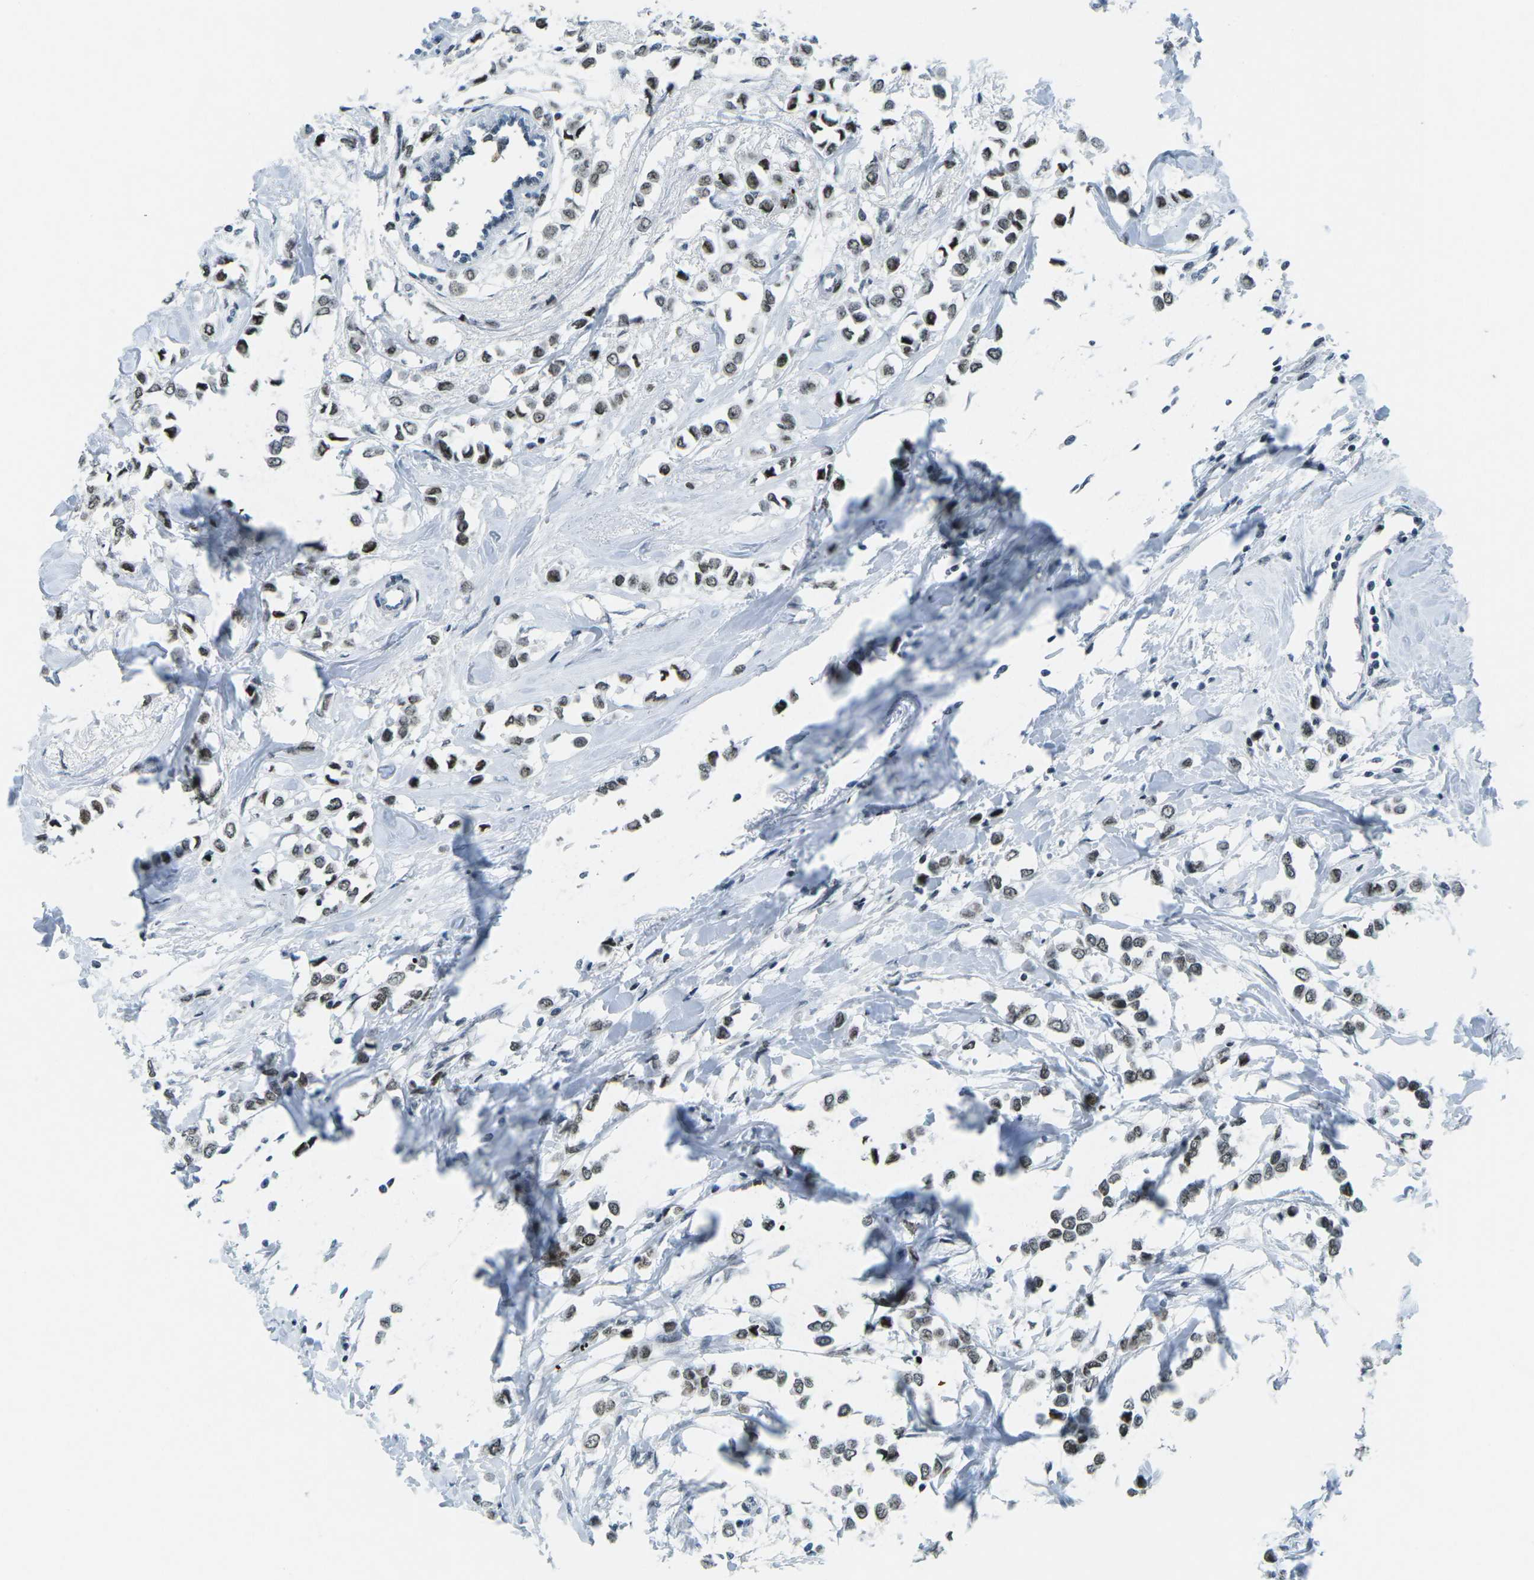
{"staining": {"intensity": "moderate", "quantity": ">75%", "location": "nuclear"}, "tissue": "breast cancer", "cell_type": "Tumor cells", "image_type": "cancer", "snomed": [{"axis": "morphology", "description": "Lobular carcinoma"}, {"axis": "topography", "description": "Breast"}], "caption": "High-magnification brightfield microscopy of breast lobular carcinoma stained with DAB (3,3'-diaminobenzidine) (brown) and counterstained with hematoxylin (blue). tumor cells exhibit moderate nuclear expression is identified in approximately>75% of cells.", "gene": "EME1", "patient": {"sex": "female", "age": 51}}